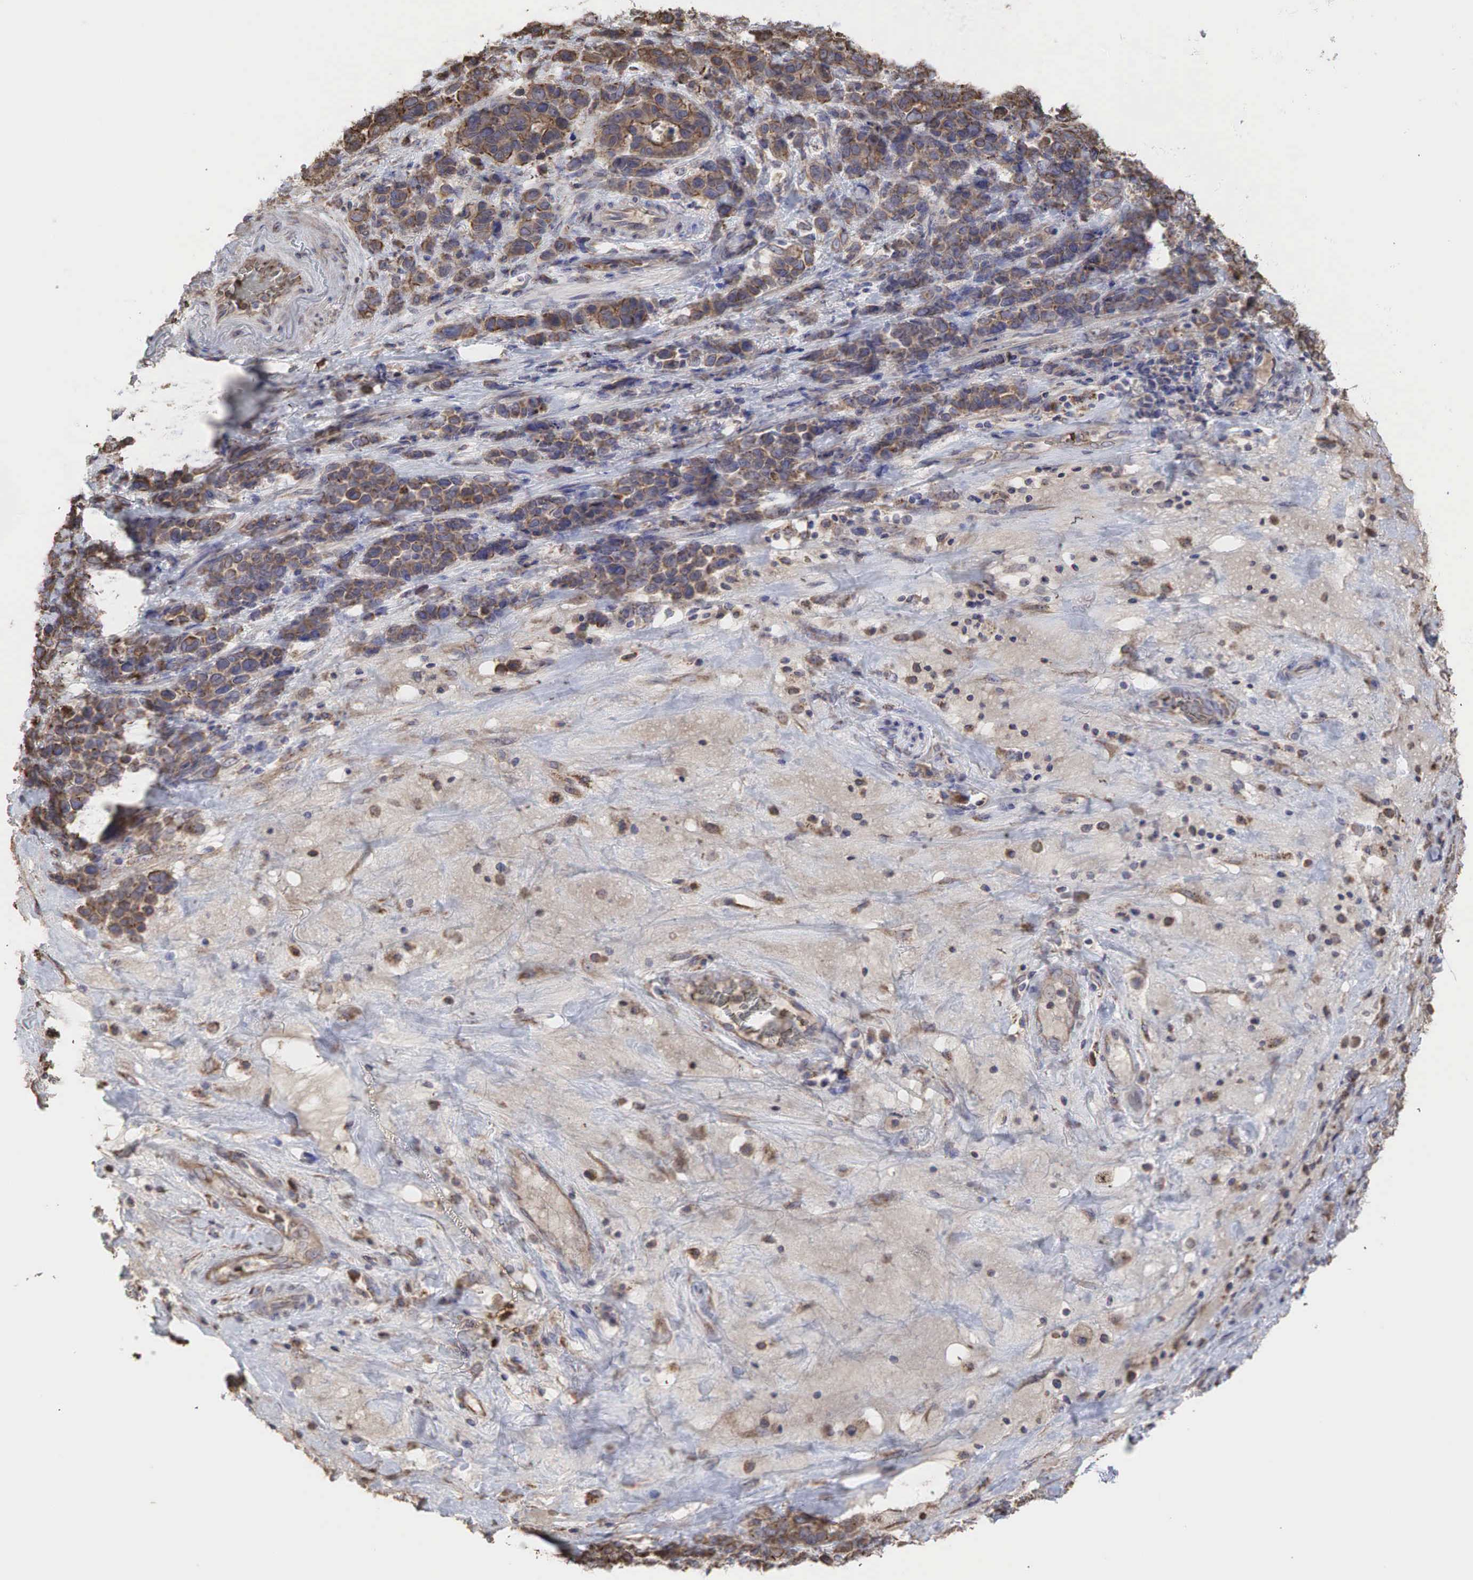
{"staining": {"intensity": "moderate", "quantity": "25%-75%", "location": "cytoplasmic/membranous"}, "tissue": "stomach cancer", "cell_type": "Tumor cells", "image_type": "cancer", "snomed": [{"axis": "morphology", "description": "Adenocarcinoma, NOS"}, {"axis": "topography", "description": "Stomach, upper"}], "caption": "IHC micrograph of human adenocarcinoma (stomach) stained for a protein (brown), which shows medium levels of moderate cytoplasmic/membranous expression in about 25%-75% of tumor cells.", "gene": "PABPC5", "patient": {"sex": "male", "age": 71}}